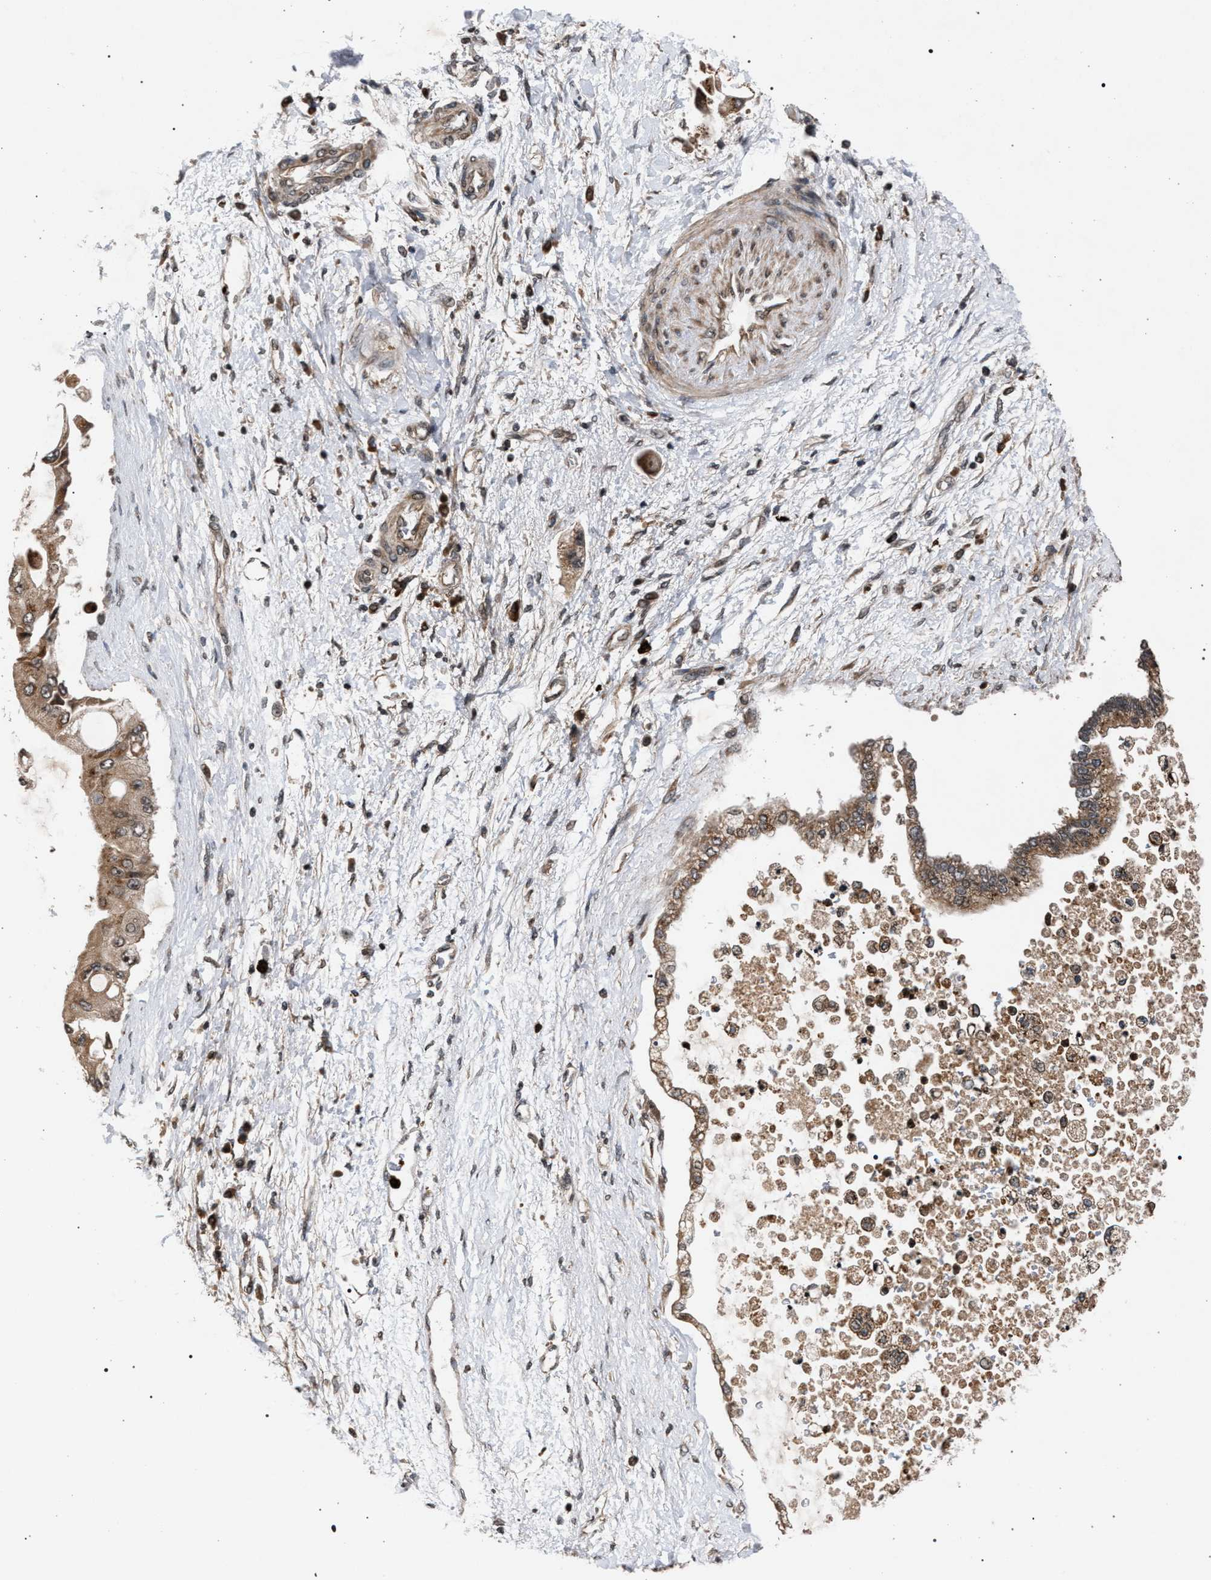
{"staining": {"intensity": "moderate", "quantity": ">75%", "location": "cytoplasmic/membranous,nuclear"}, "tissue": "liver cancer", "cell_type": "Tumor cells", "image_type": "cancer", "snomed": [{"axis": "morphology", "description": "Cholangiocarcinoma"}, {"axis": "topography", "description": "Liver"}], "caption": "Immunohistochemistry (IHC) (DAB (3,3'-diaminobenzidine)) staining of liver cancer (cholangiocarcinoma) exhibits moderate cytoplasmic/membranous and nuclear protein positivity in approximately >75% of tumor cells.", "gene": "IRAK4", "patient": {"sex": "male", "age": 50}}